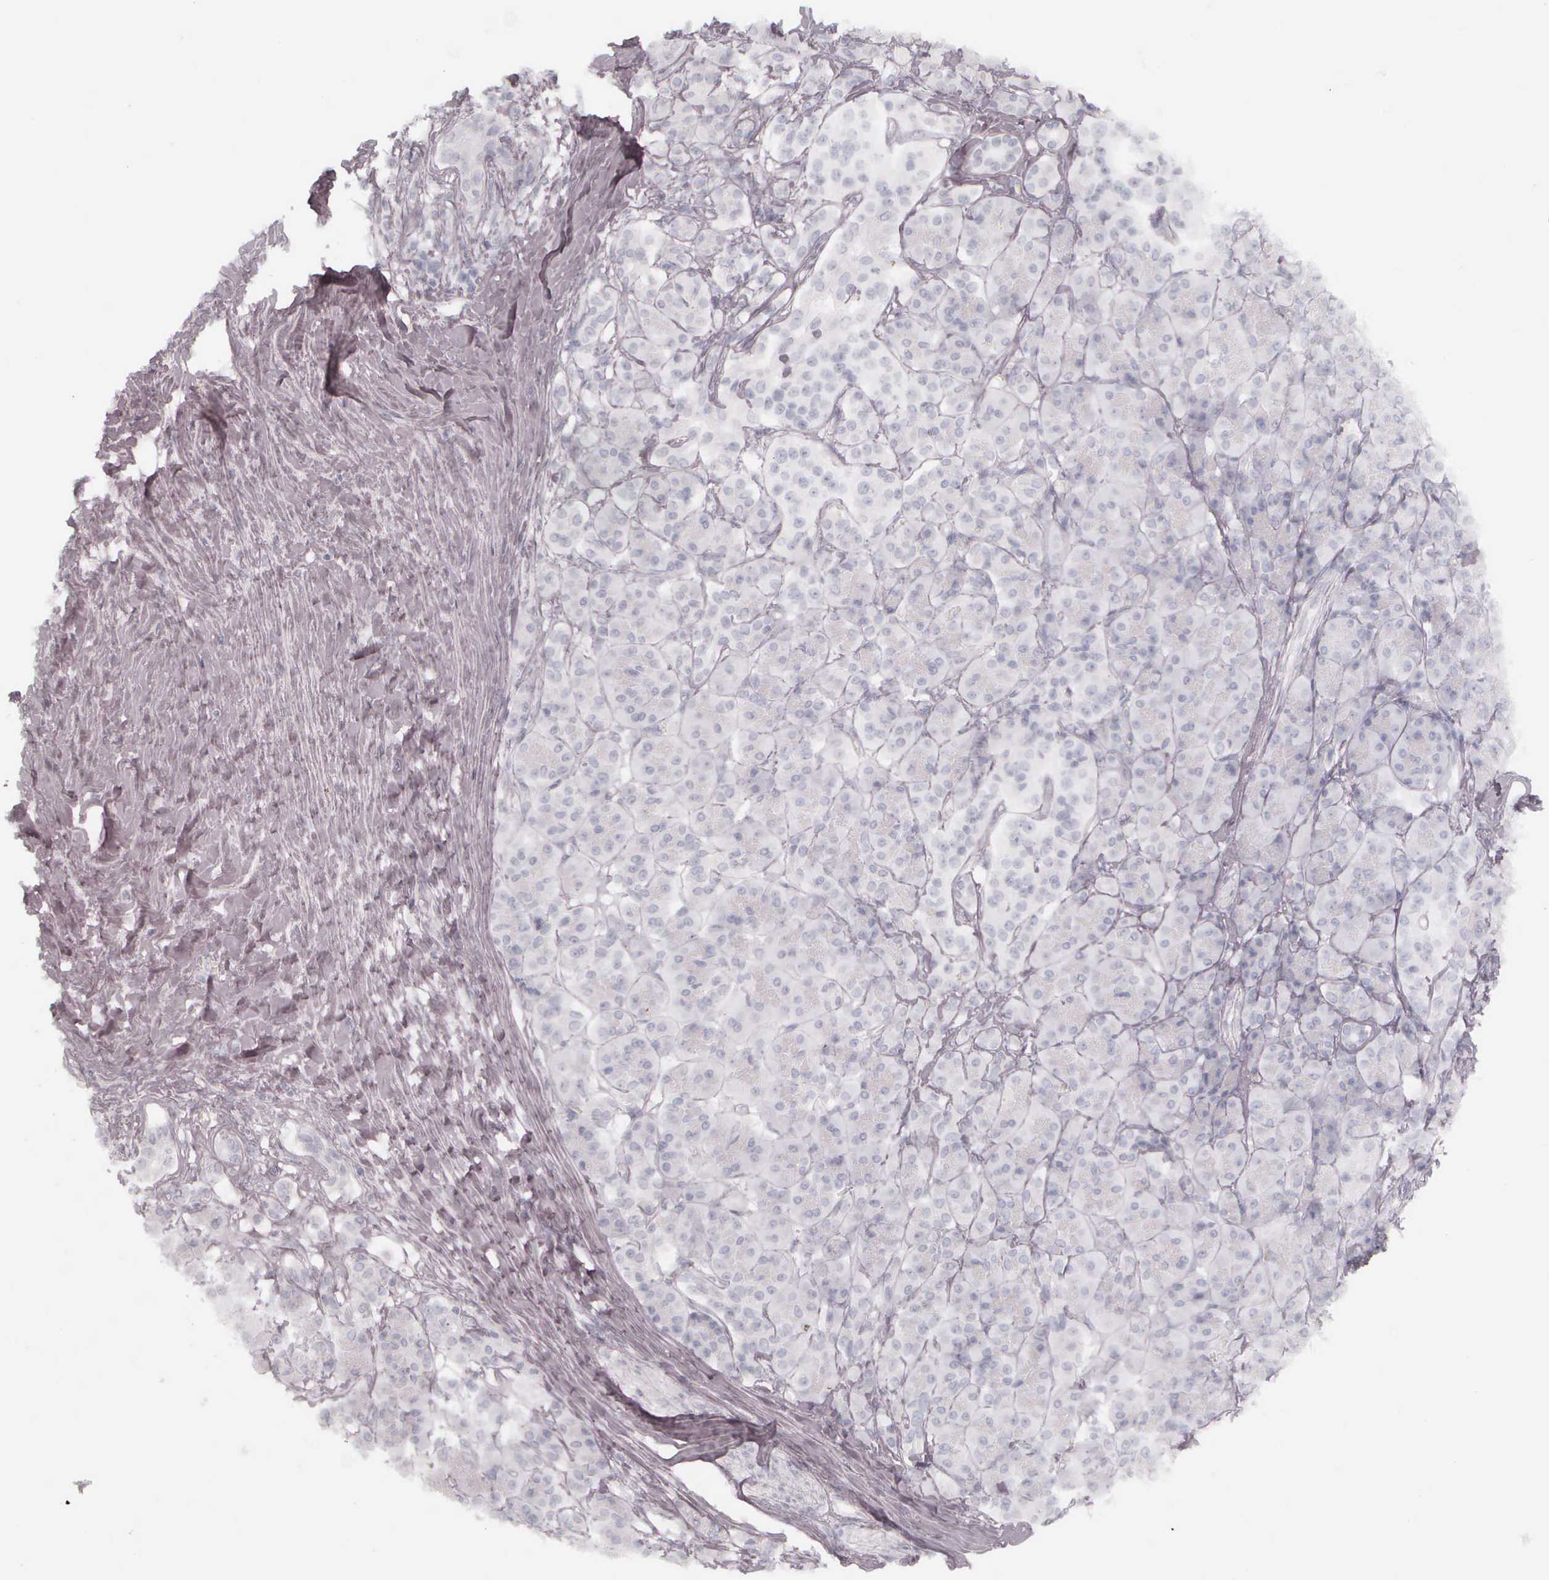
{"staining": {"intensity": "negative", "quantity": "none", "location": "none"}, "tissue": "pancreatic cancer", "cell_type": "Tumor cells", "image_type": "cancer", "snomed": [{"axis": "morphology", "description": "Adenocarcinoma, NOS"}, {"axis": "topography", "description": "Pancreas"}], "caption": "Image shows no protein positivity in tumor cells of pancreatic cancer (adenocarcinoma) tissue.", "gene": "KRT14", "patient": {"sex": "male", "age": 59}}